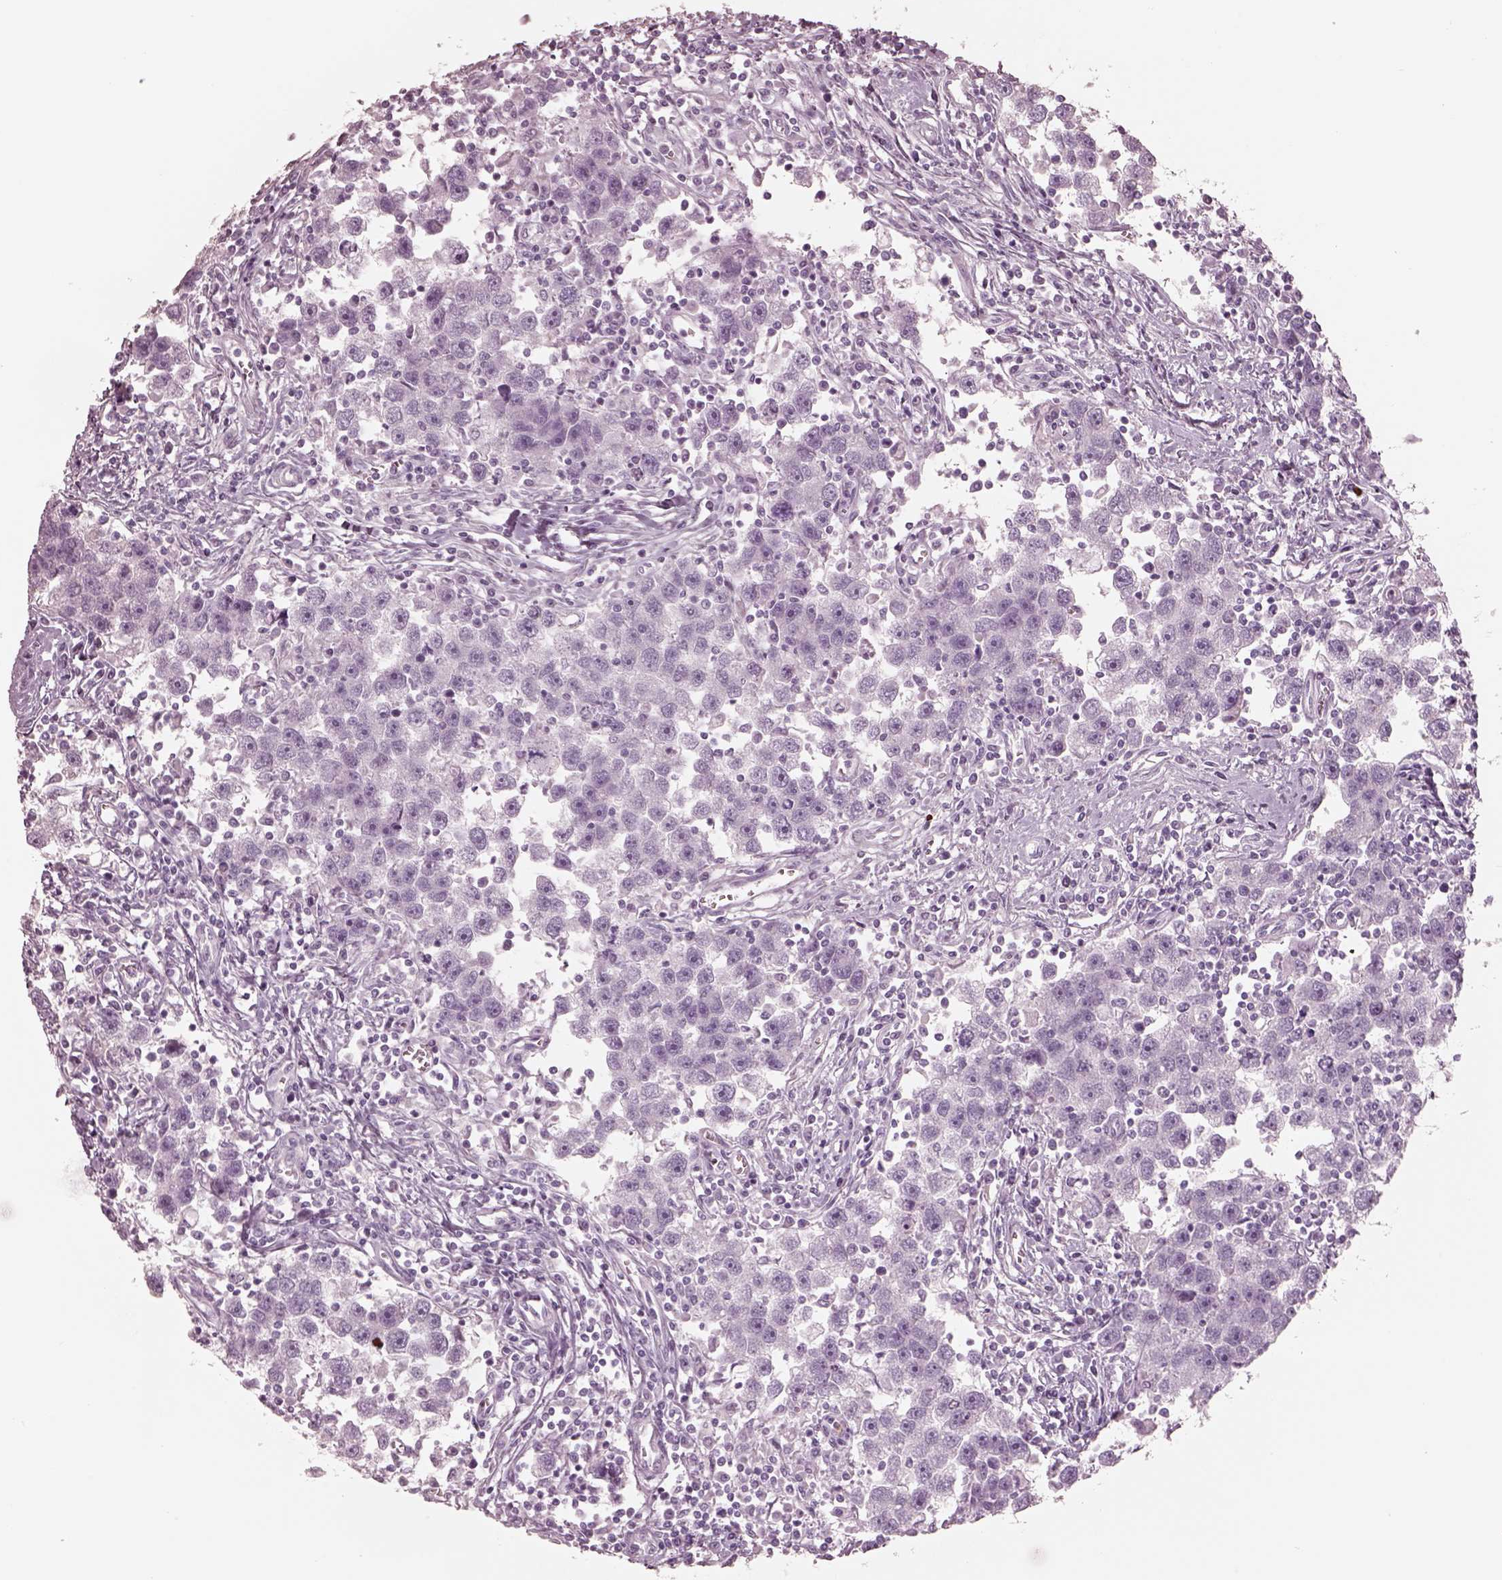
{"staining": {"intensity": "negative", "quantity": "none", "location": "none"}, "tissue": "testis cancer", "cell_type": "Tumor cells", "image_type": "cancer", "snomed": [{"axis": "morphology", "description": "Seminoma, NOS"}, {"axis": "topography", "description": "Testis"}], "caption": "Tumor cells show no significant protein staining in testis seminoma.", "gene": "ELANE", "patient": {"sex": "male", "age": 30}}